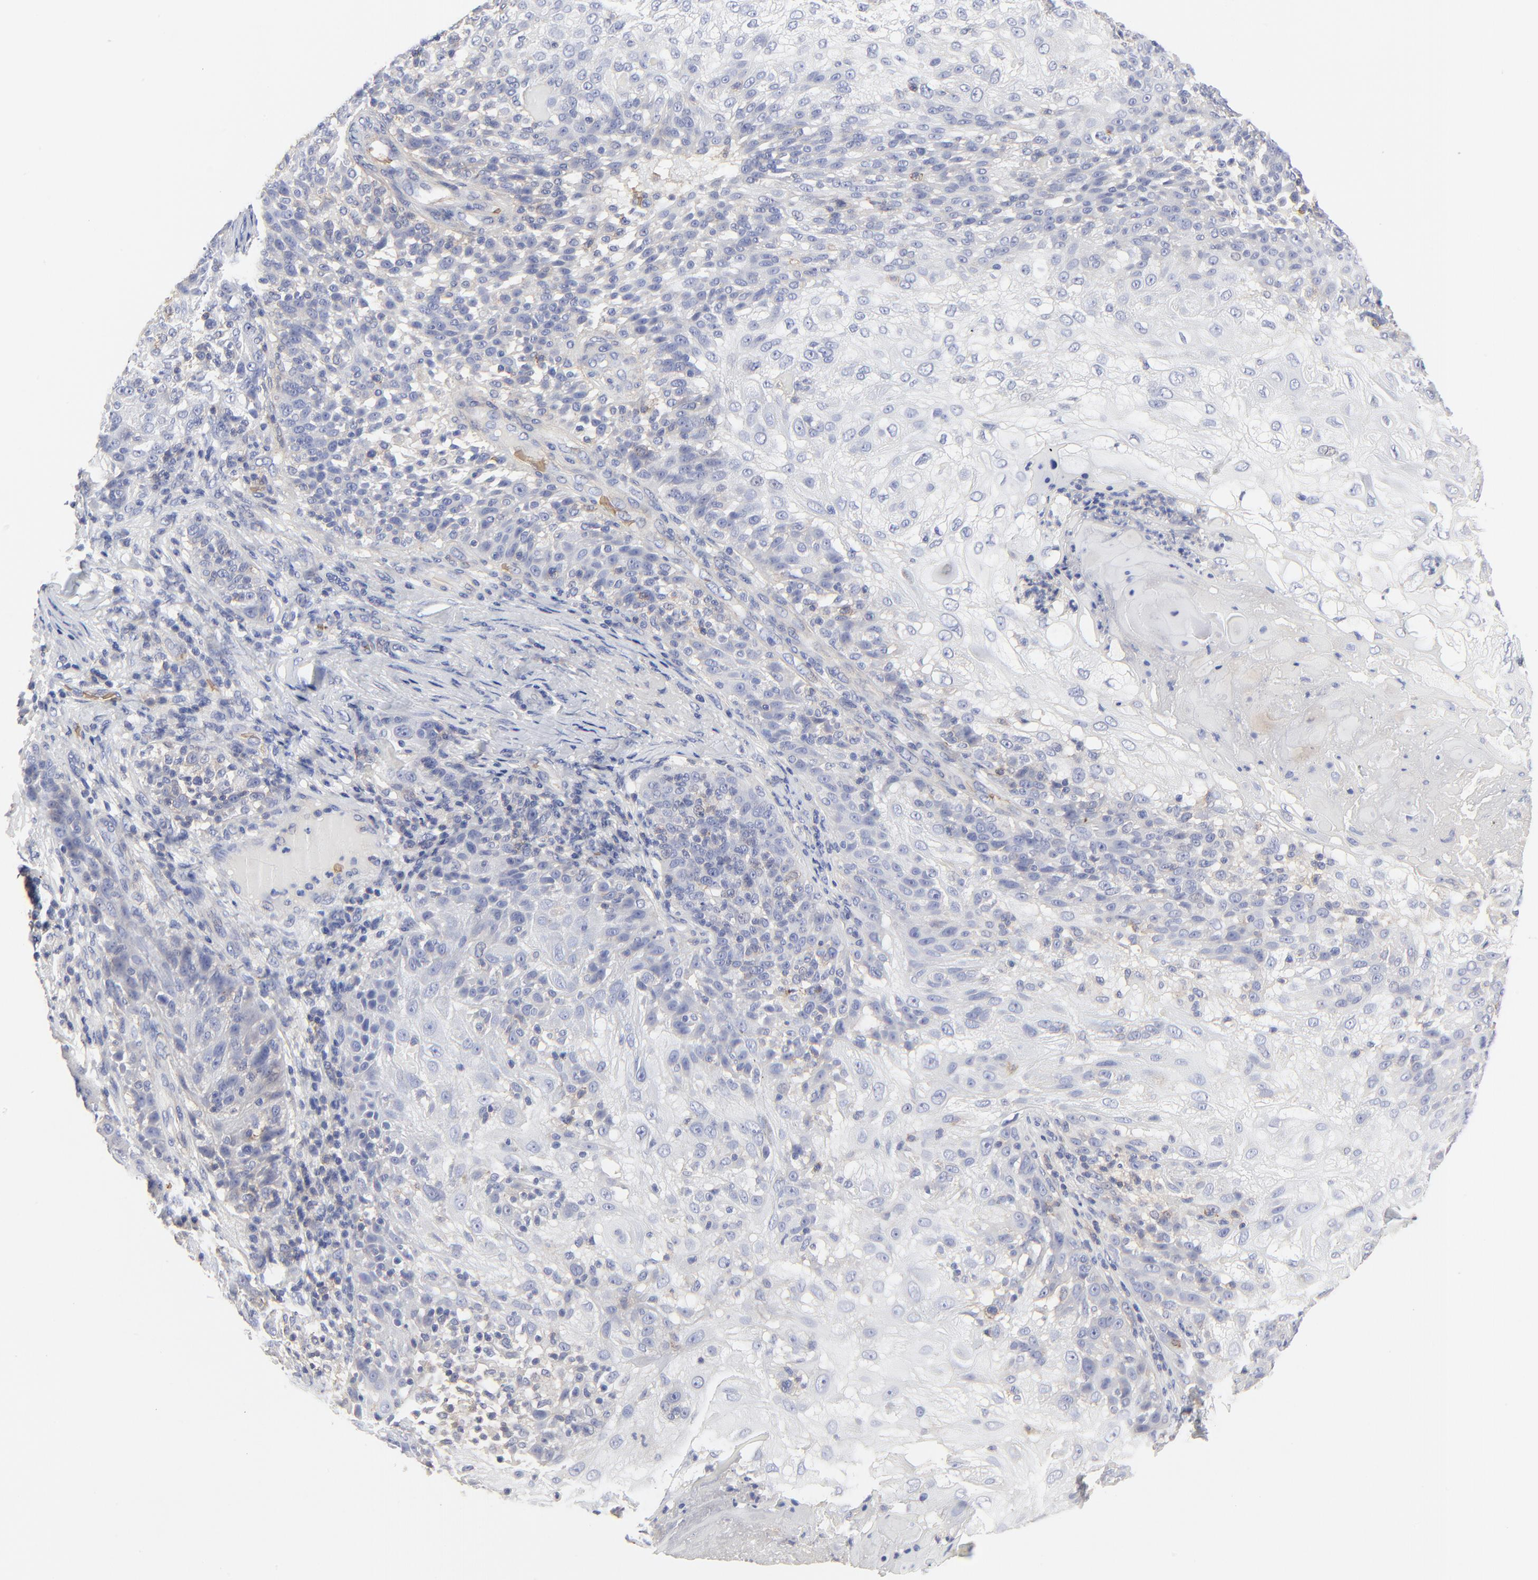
{"staining": {"intensity": "negative", "quantity": "none", "location": "none"}, "tissue": "skin cancer", "cell_type": "Tumor cells", "image_type": "cancer", "snomed": [{"axis": "morphology", "description": "Normal tissue, NOS"}, {"axis": "morphology", "description": "Squamous cell carcinoma, NOS"}, {"axis": "topography", "description": "Skin"}], "caption": "Tumor cells are negative for protein expression in human skin squamous cell carcinoma.", "gene": "PAG1", "patient": {"sex": "female", "age": 83}}